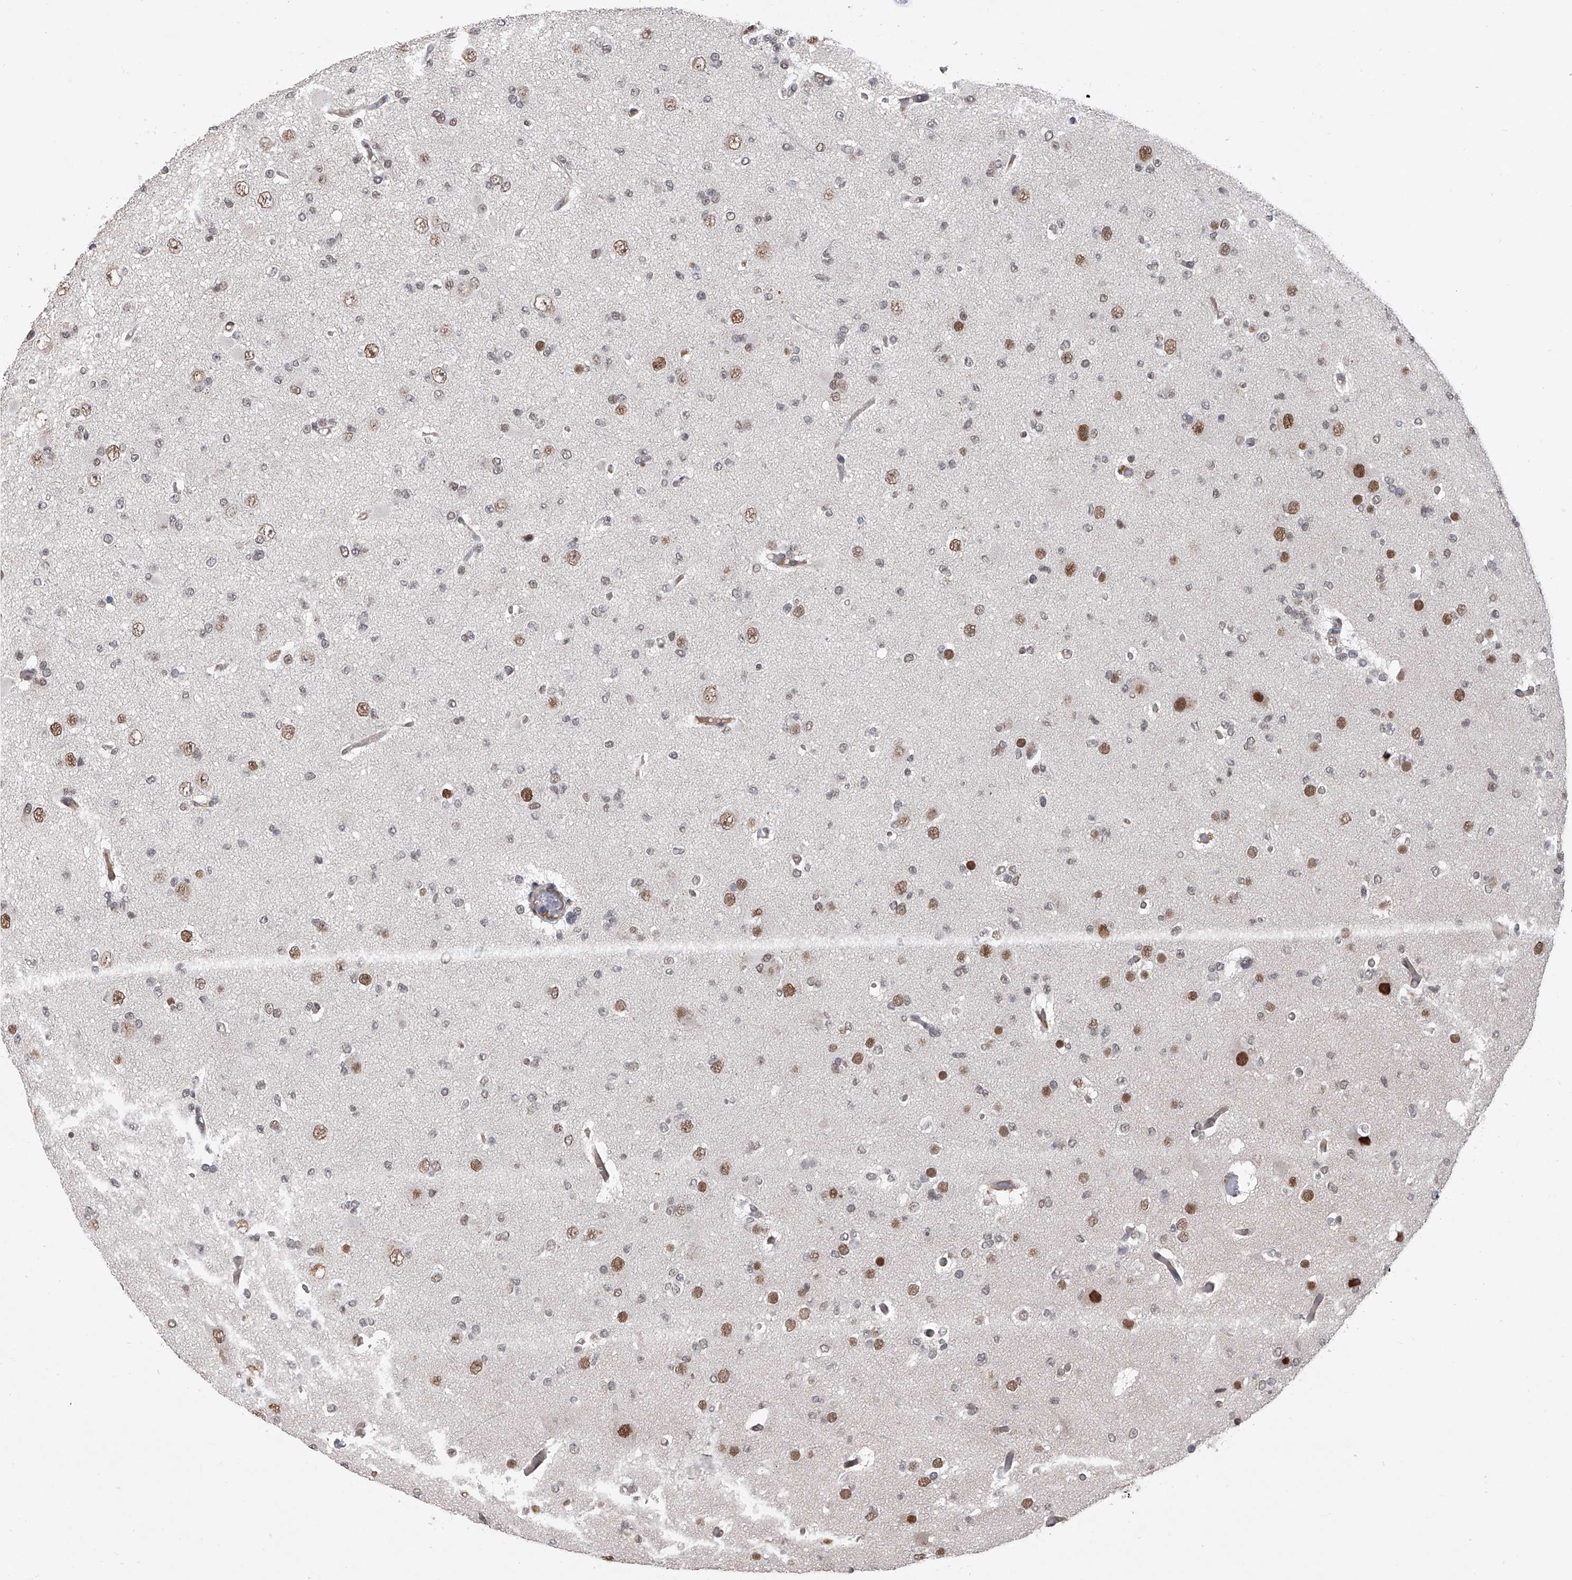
{"staining": {"intensity": "moderate", "quantity": "25%-75%", "location": "nuclear"}, "tissue": "glioma", "cell_type": "Tumor cells", "image_type": "cancer", "snomed": [{"axis": "morphology", "description": "Glioma, malignant, Low grade"}, {"axis": "topography", "description": "Brain"}], "caption": "Protein analysis of malignant glioma (low-grade) tissue exhibits moderate nuclear positivity in approximately 25%-75% of tumor cells.", "gene": "ZNF426", "patient": {"sex": "female", "age": 22}}